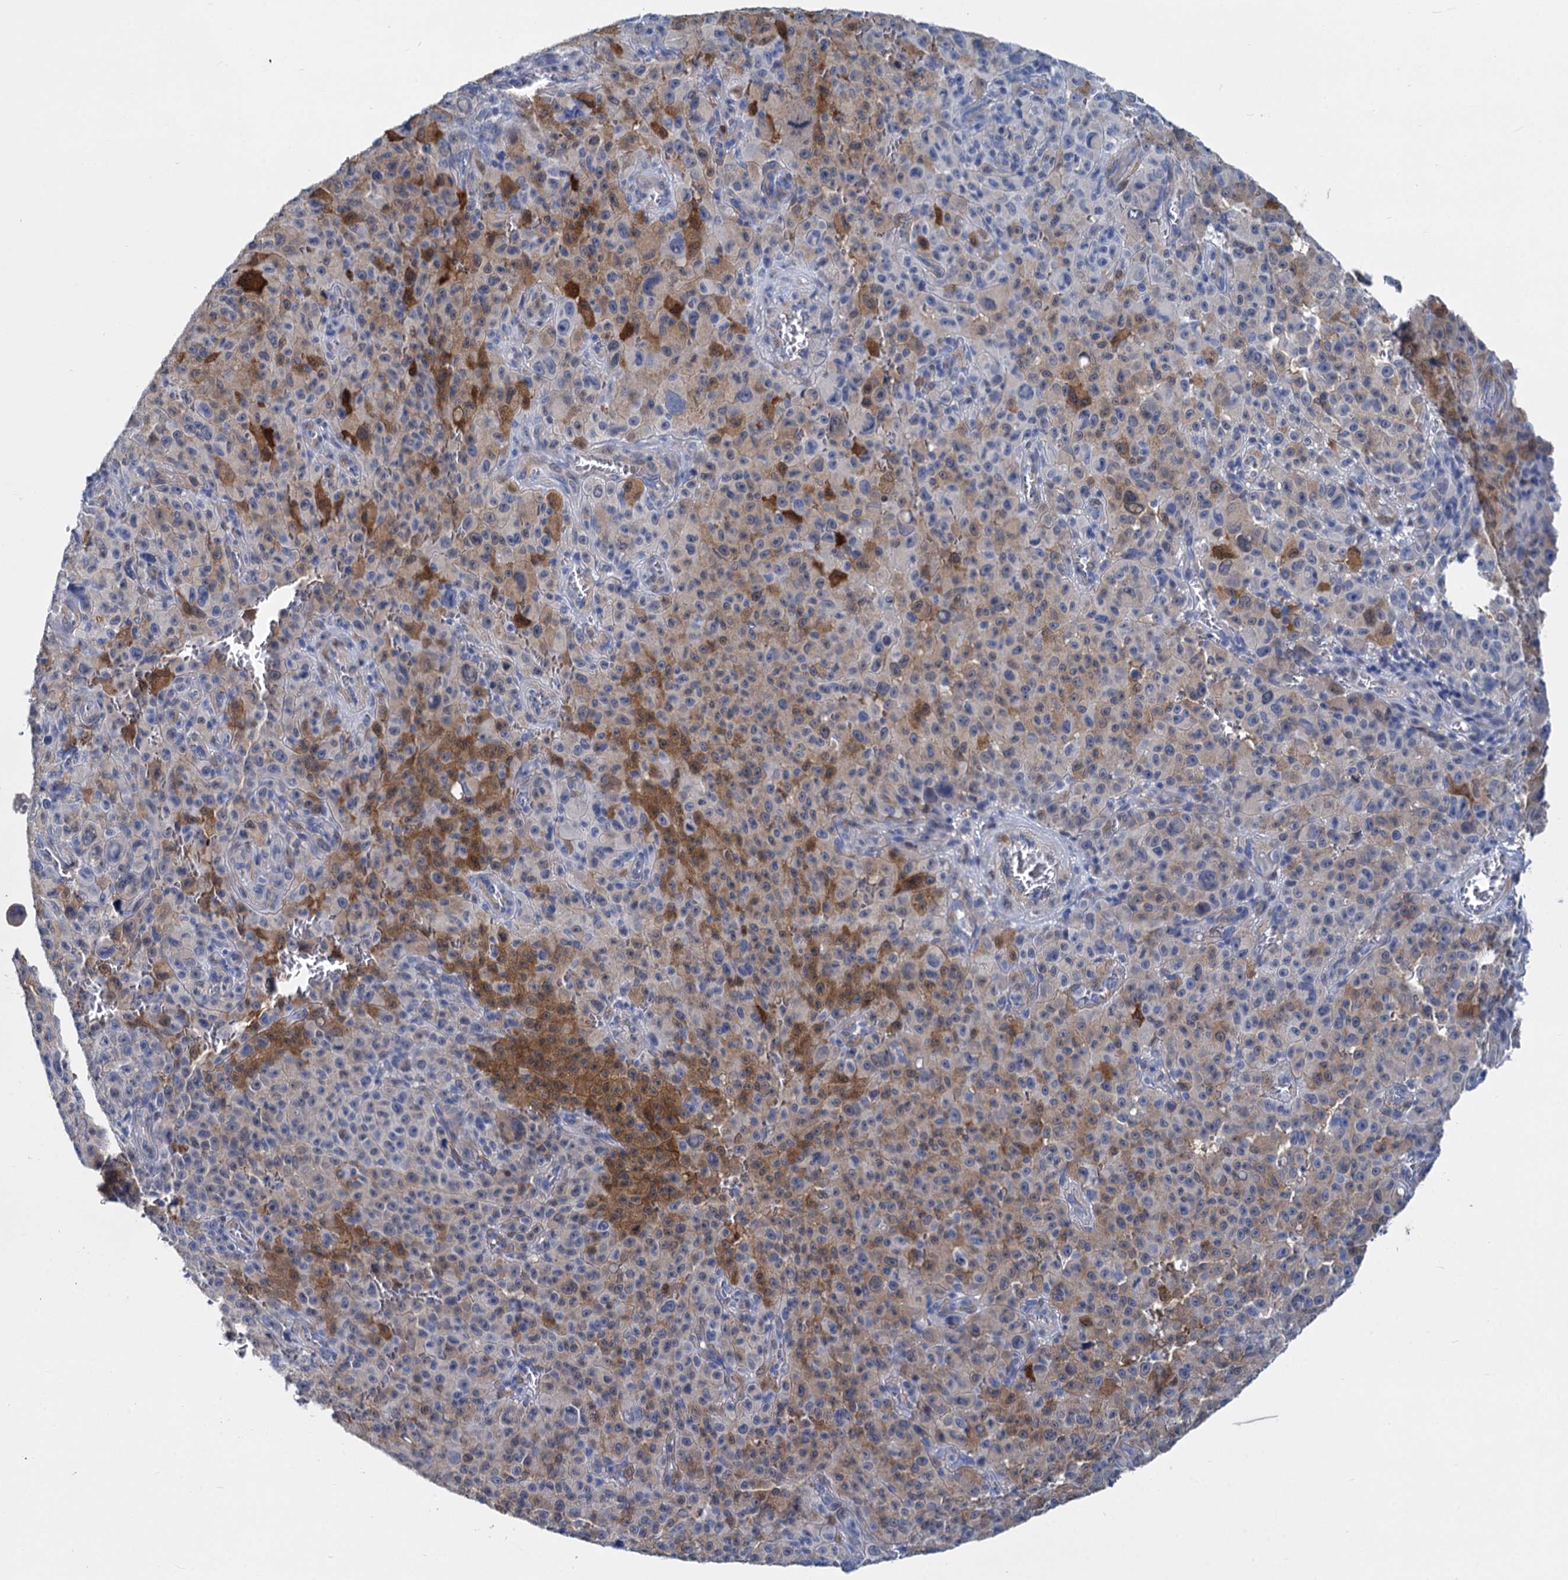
{"staining": {"intensity": "weak", "quantity": "<25%", "location": "cytoplasmic/membranous"}, "tissue": "melanoma", "cell_type": "Tumor cells", "image_type": "cancer", "snomed": [{"axis": "morphology", "description": "Malignant melanoma, NOS"}, {"axis": "topography", "description": "Skin"}], "caption": "The immunohistochemistry image has no significant expression in tumor cells of malignant melanoma tissue.", "gene": "GSTM3", "patient": {"sex": "female", "age": 82}}